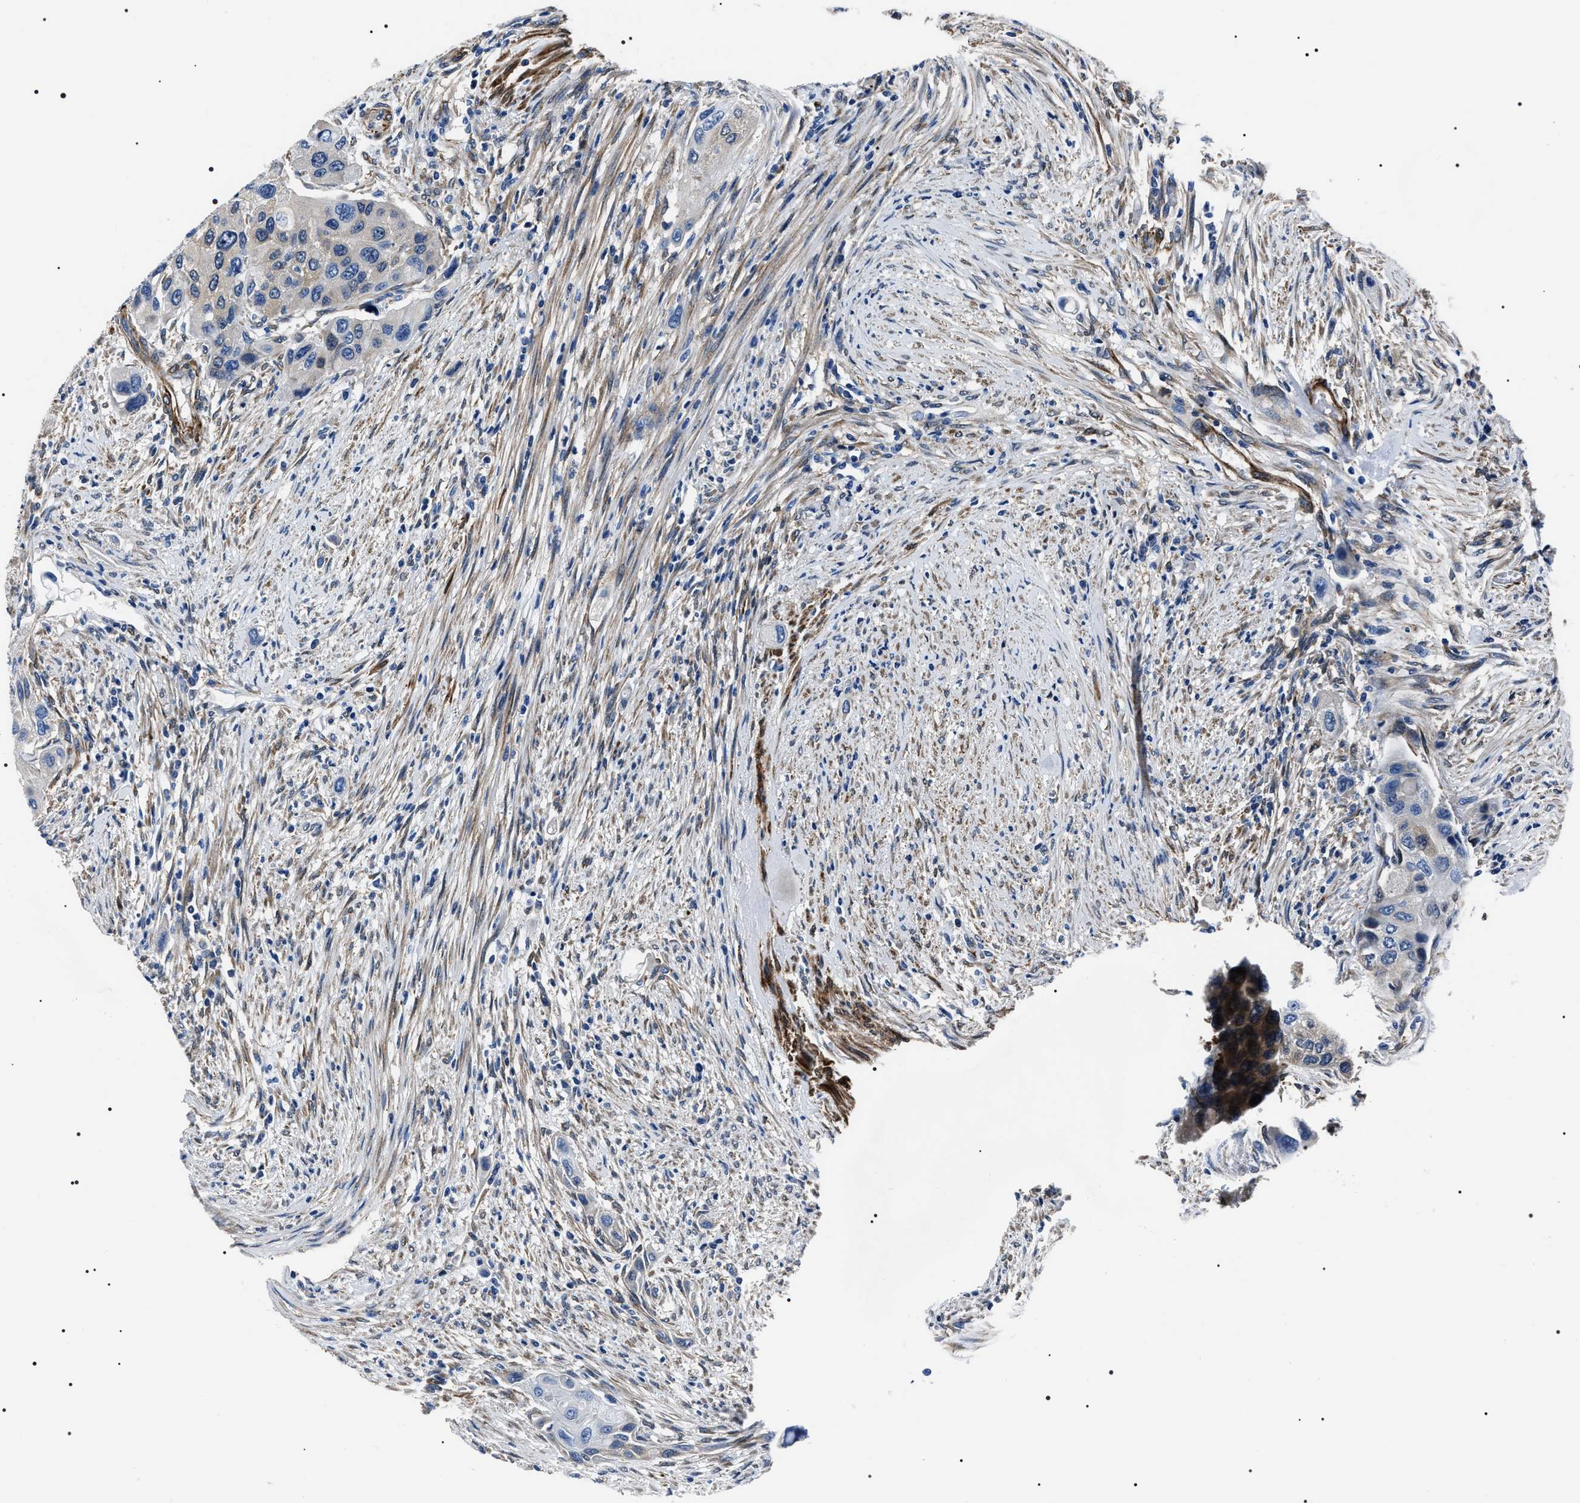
{"staining": {"intensity": "negative", "quantity": "none", "location": "none"}, "tissue": "urothelial cancer", "cell_type": "Tumor cells", "image_type": "cancer", "snomed": [{"axis": "morphology", "description": "Urothelial carcinoma, High grade"}, {"axis": "topography", "description": "Urinary bladder"}], "caption": "High-grade urothelial carcinoma was stained to show a protein in brown. There is no significant expression in tumor cells.", "gene": "BAG2", "patient": {"sex": "female", "age": 56}}